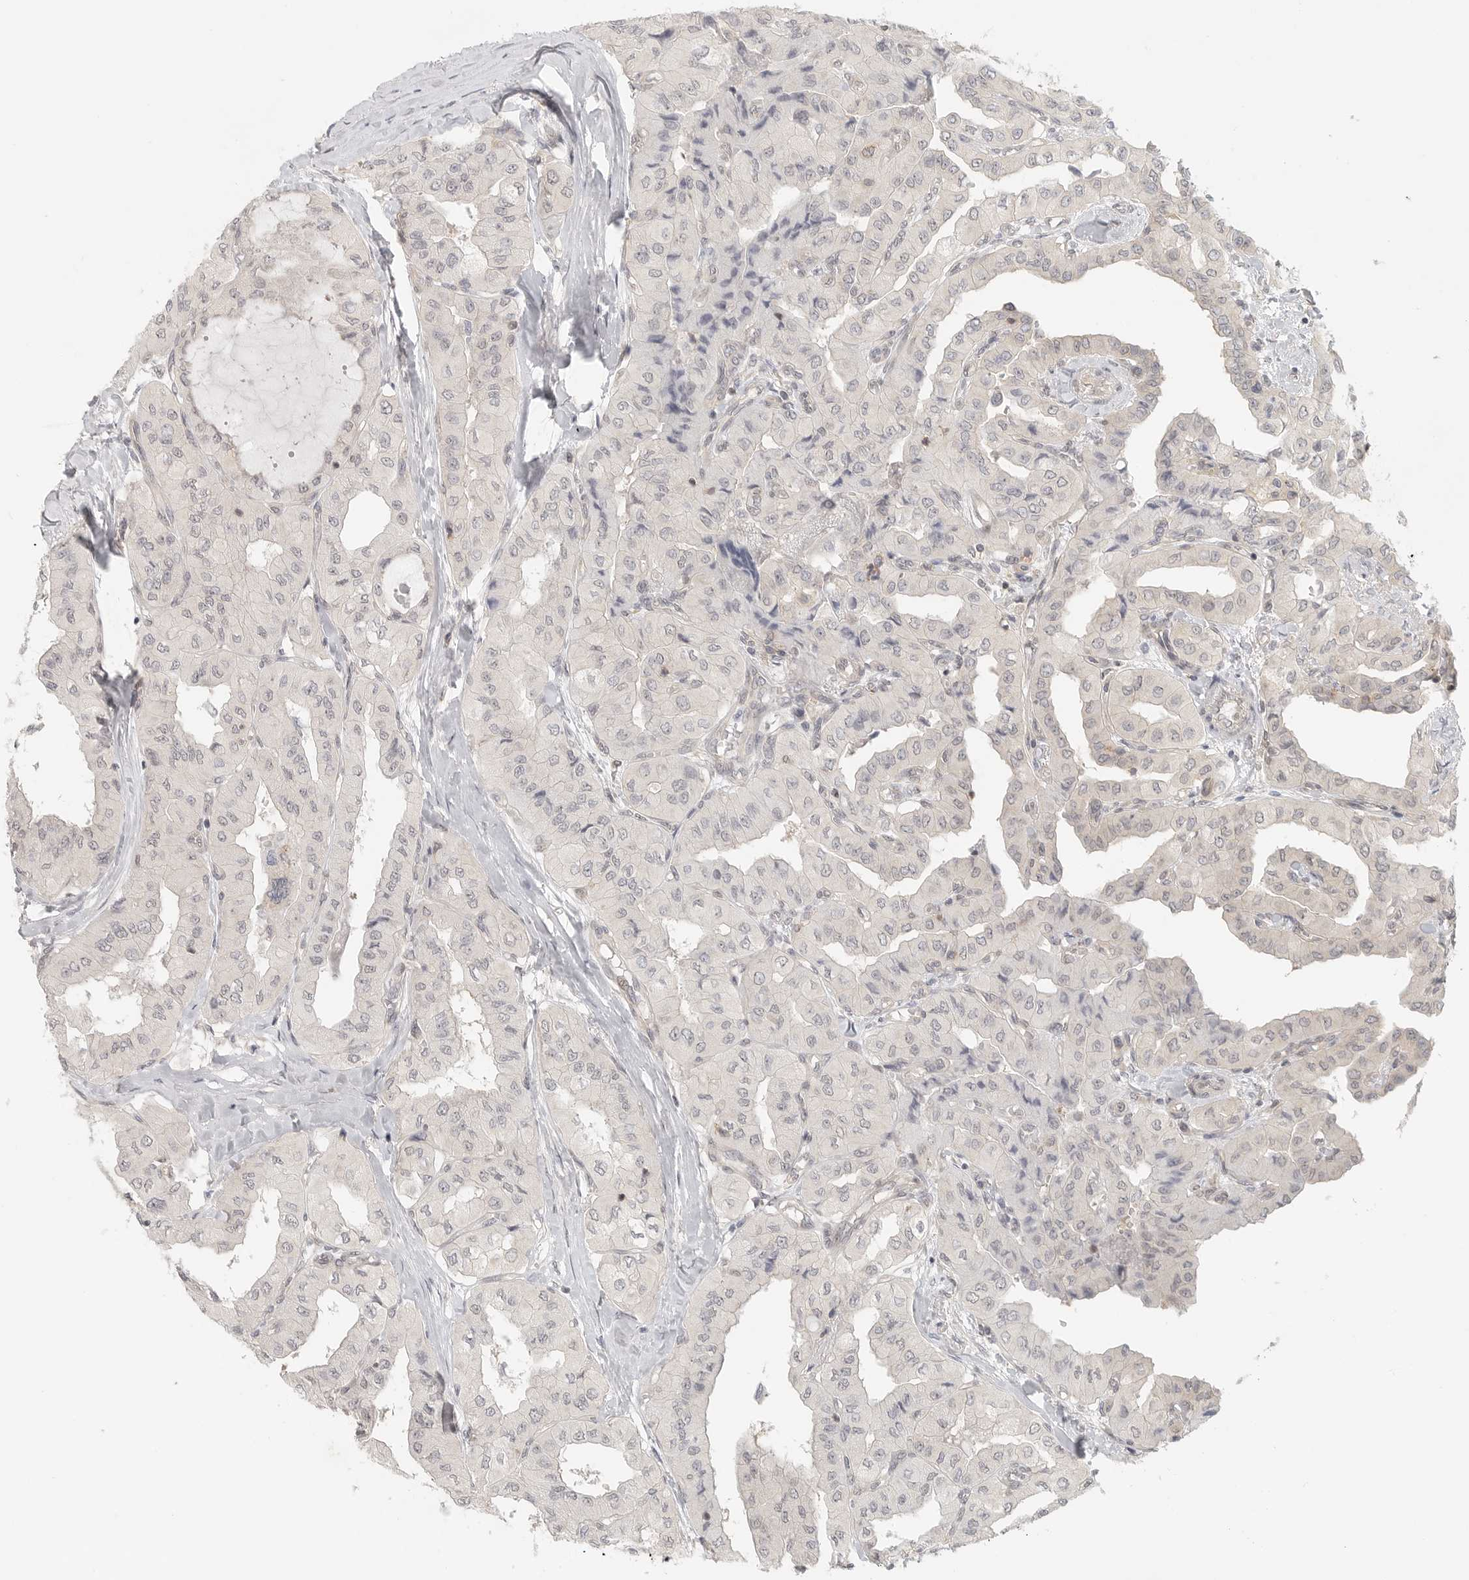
{"staining": {"intensity": "negative", "quantity": "none", "location": "none"}, "tissue": "thyroid cancer", "cell_type": "Tumor cells", "image_type": "cancer", "snomed": [{"axis": "morphology", "description": "Papillary adenocarcinoma, NOS"}, {"axis": "topography", "description": "Thyroid gland"}], "caption": "Thyroid papillary adenocarcinoma stained for a protein using immunohistochemistry demonstrates no expression tumor cells.", "gene": "HDAC6", "patient": {"sex": "female", "age": 59}}